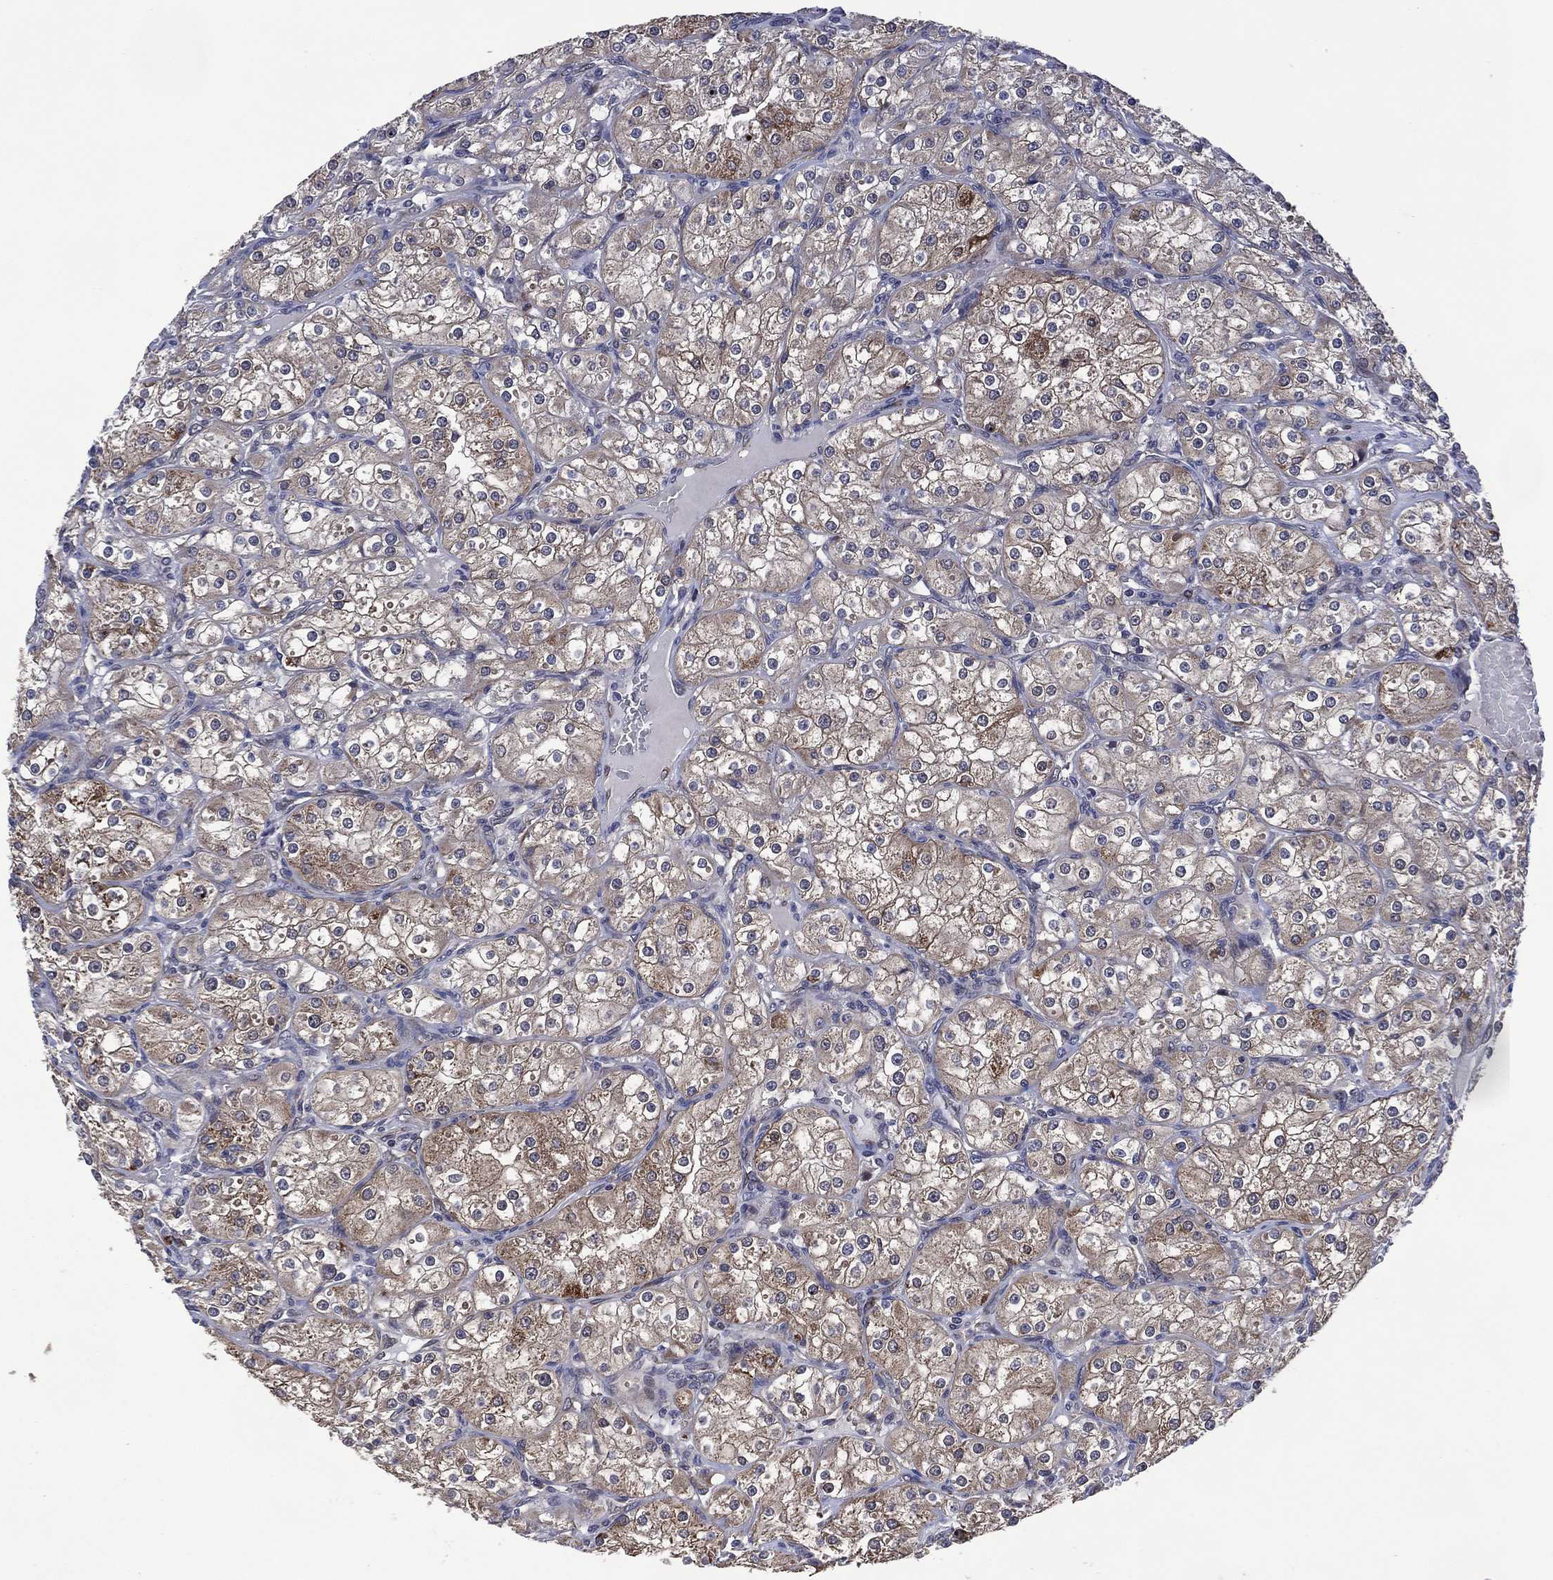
{"staining": {"intensity": "weak", "quantity": ">75%", "location": "cytoplasmic/membranous"}, "tissue": "renal cancer", "cell_type": "Tumor cells", "image_type": "cancer", "snomed": [{"axis": "morphology", "description": "Adenocarcinoma, NOS"}, {"axis": "topography", "description": "Kidney"}], "caption": "DAB immunohistochemical staining of adenocarcinoma (renal) reveals weak cytoplasmic/membranous protein positivity in approximately >75% of tumor cells.", "gene": "HTD2", "patient": {"sex": "male", "age": 77}}